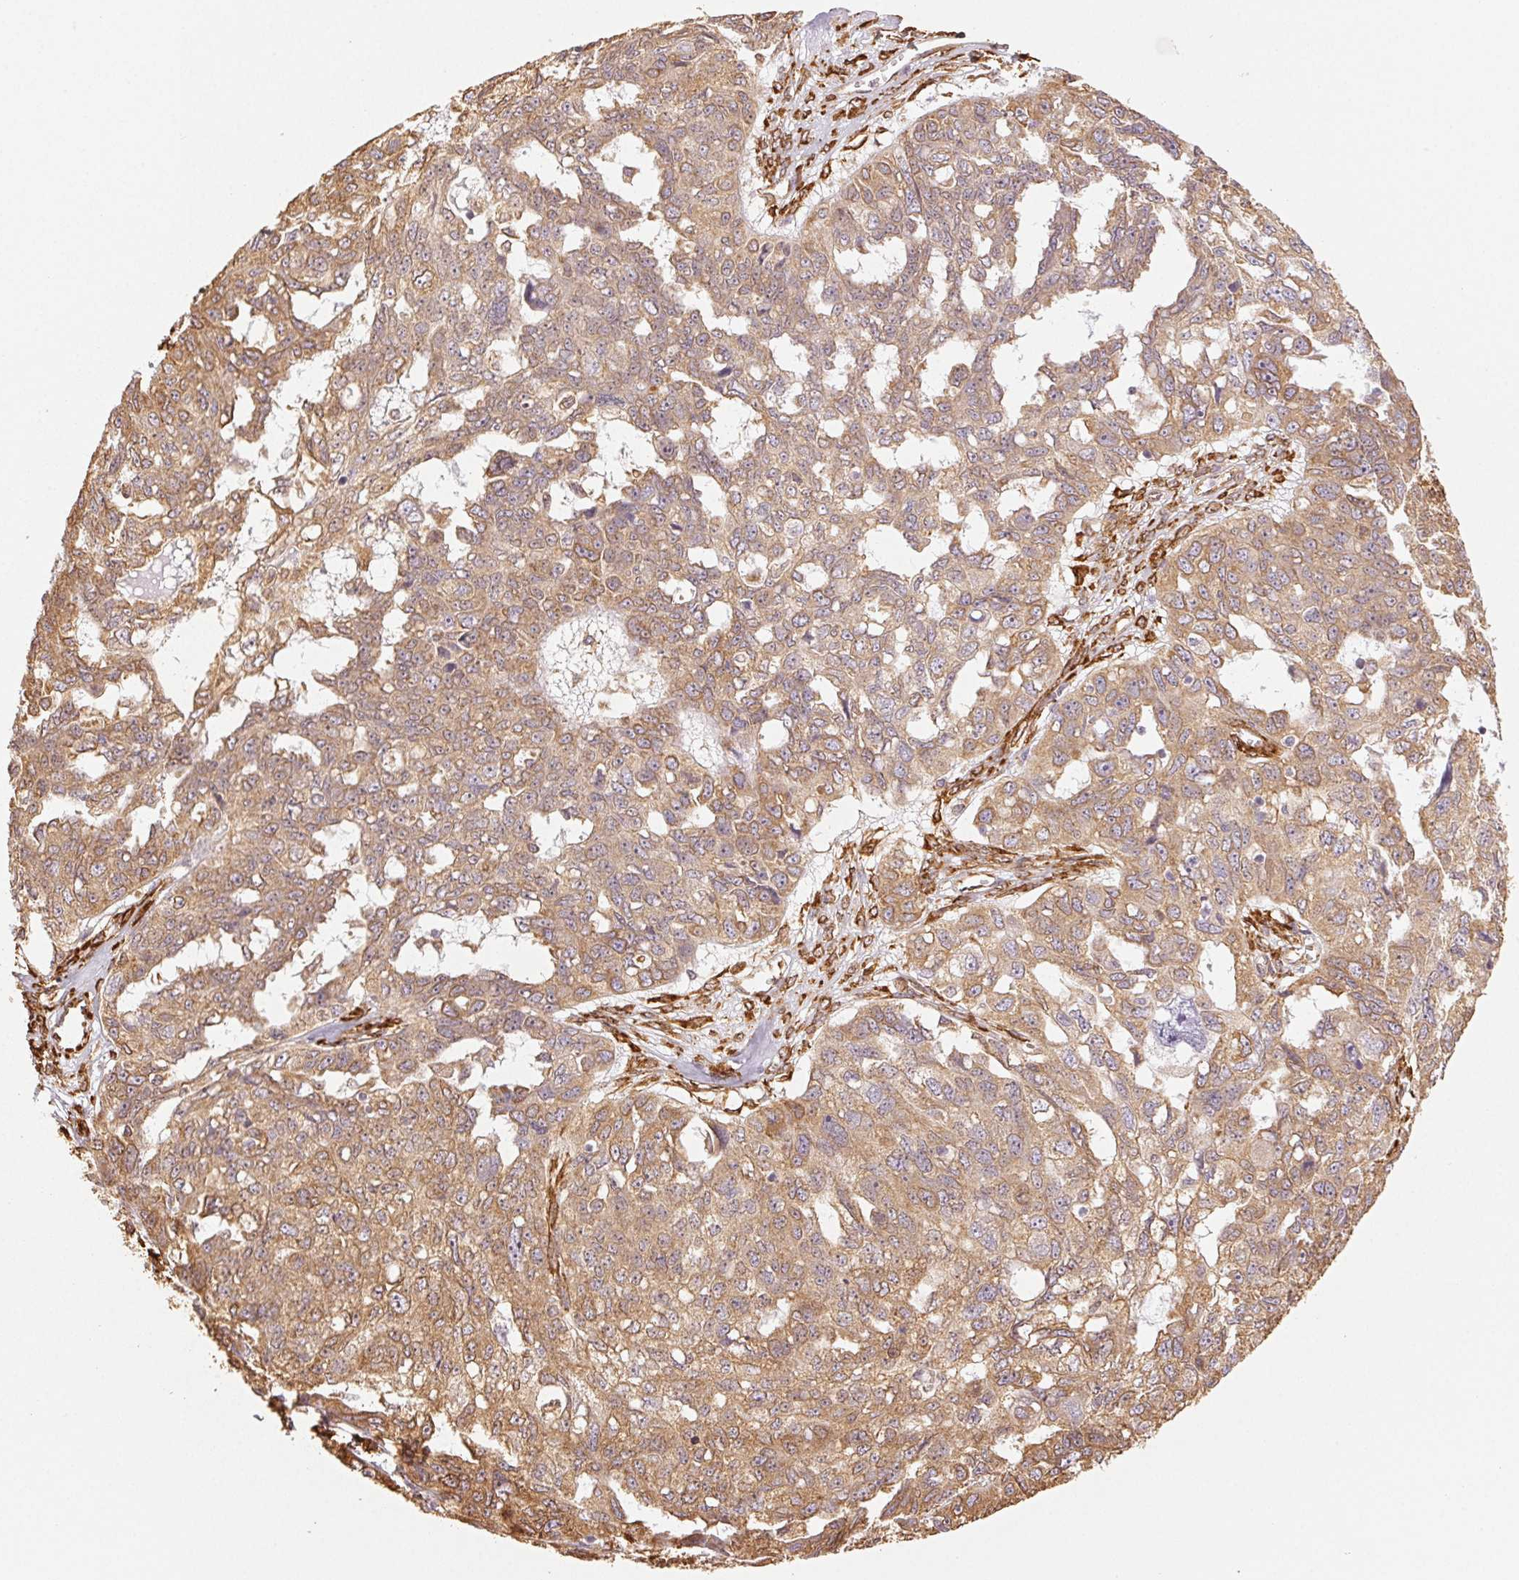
{"staining": {"intensity": "moderate", "quantity": ">75%", "location": "cytoplasmic/membranous"}, "tissue": "ovarian cancer", "cell_type": "Tumor cells", "image_type": "cancer", "snomed": [{"axis": "morphology", "description": "Carcinoma, endometroid"}, {"axis": "topography", "description": "Ovary"}], "caption": "Ovarian endometroid carcinoma was stained to show a protein in brown. There is medium levels of moderate cytoplasmic/membranous expression in approximately >75% of tumor cells. (Stains: DAB in brown, nuclei in blue, Microscopy: brightfield microscopy at high magnification).", "gene": "RCN3", "patient": {"sex": "female", "age": 70}}